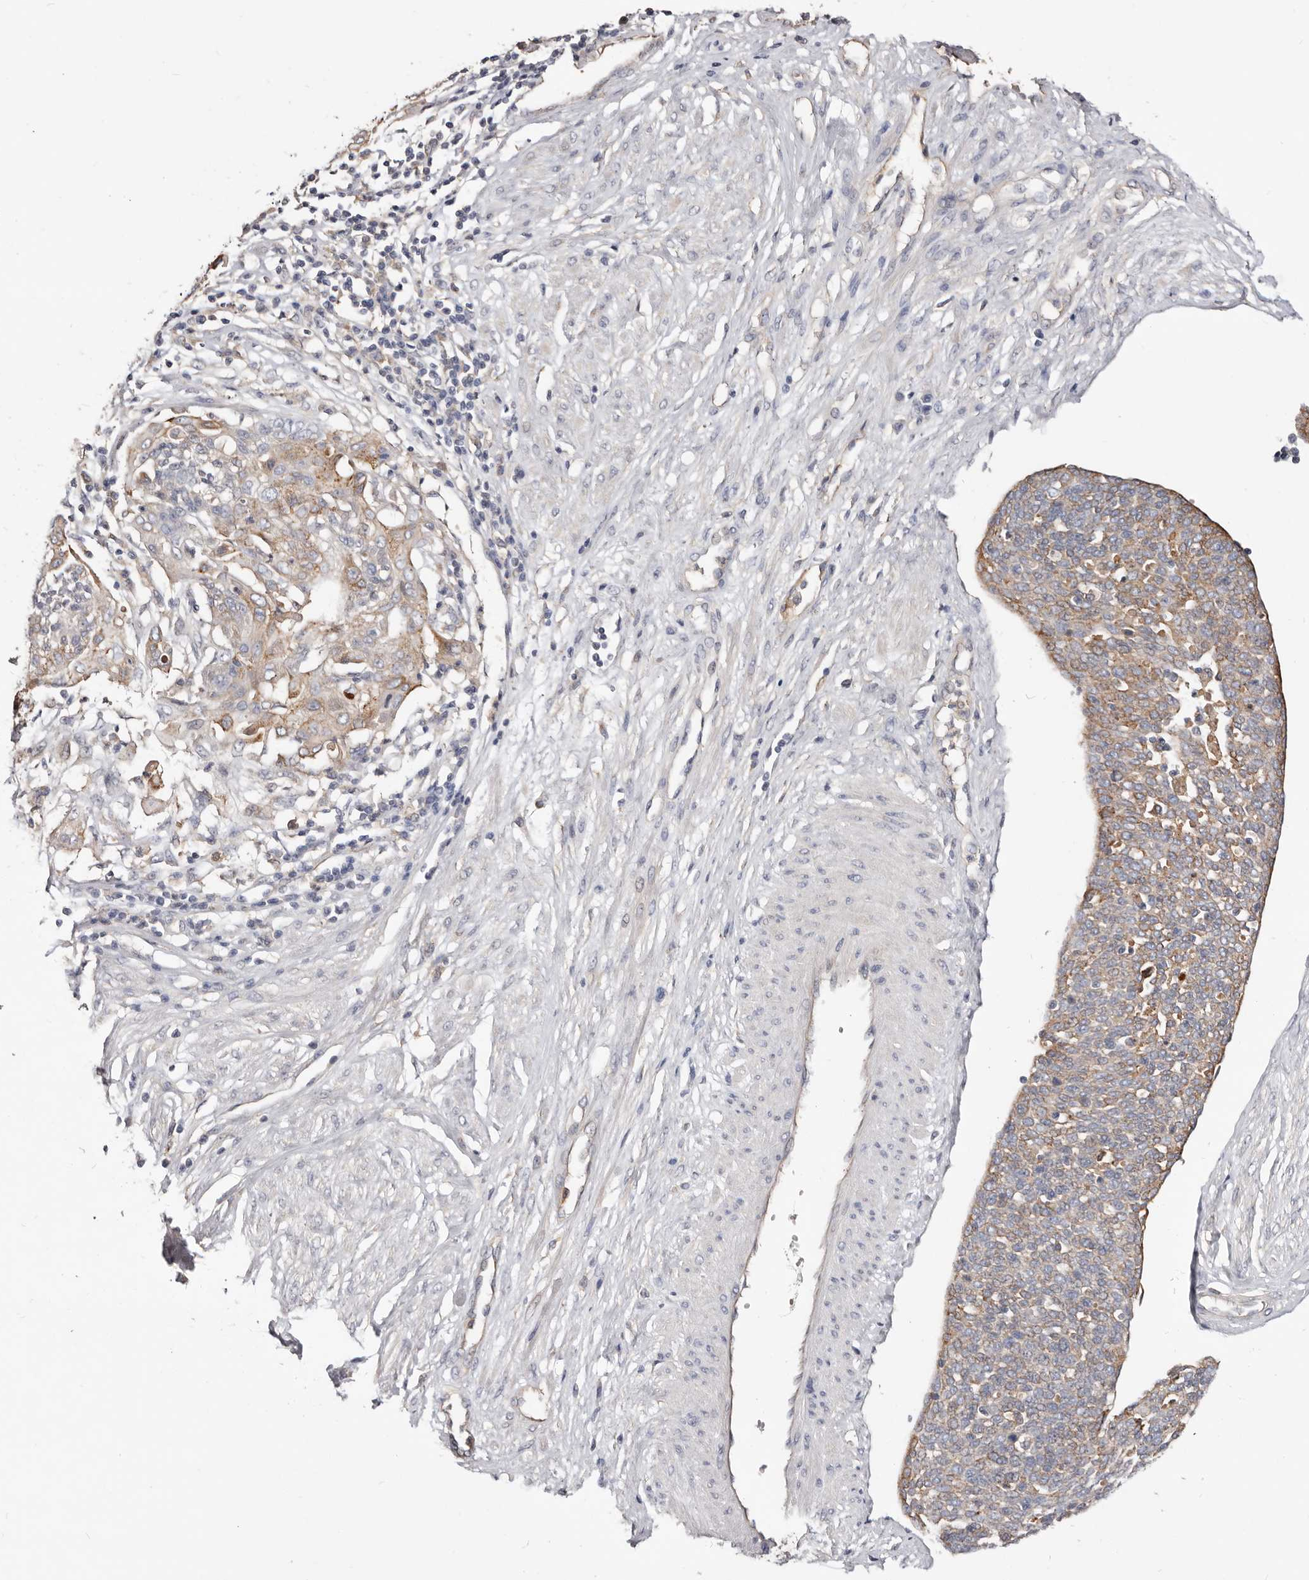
{"staining": {"intensity": "moderate", "quantity": "25%-75%", "location": "cytoplasmic/membranous"}, "tissue": "cervical cancer", "cell_type": "Tumor cells", "image_type": "cancer", "snomed": [{"axis": "morphology", "description": "Squamous cell carcinoma, NOS"}, {"axis": "topography", "description": "Cervix"}], "caption": "Immunohistochemistry image of neoplastic tissue: cervical cancer stained using immunohistochemistry reveals medium levels of moderate protein expression localized specifically in the cytoplasmic/membranous of tumor cells, appearing as a cytoplasmic/membranous brown color.", "gene": "LRRC25", "patient": {"sex": "female", "age": 34}}